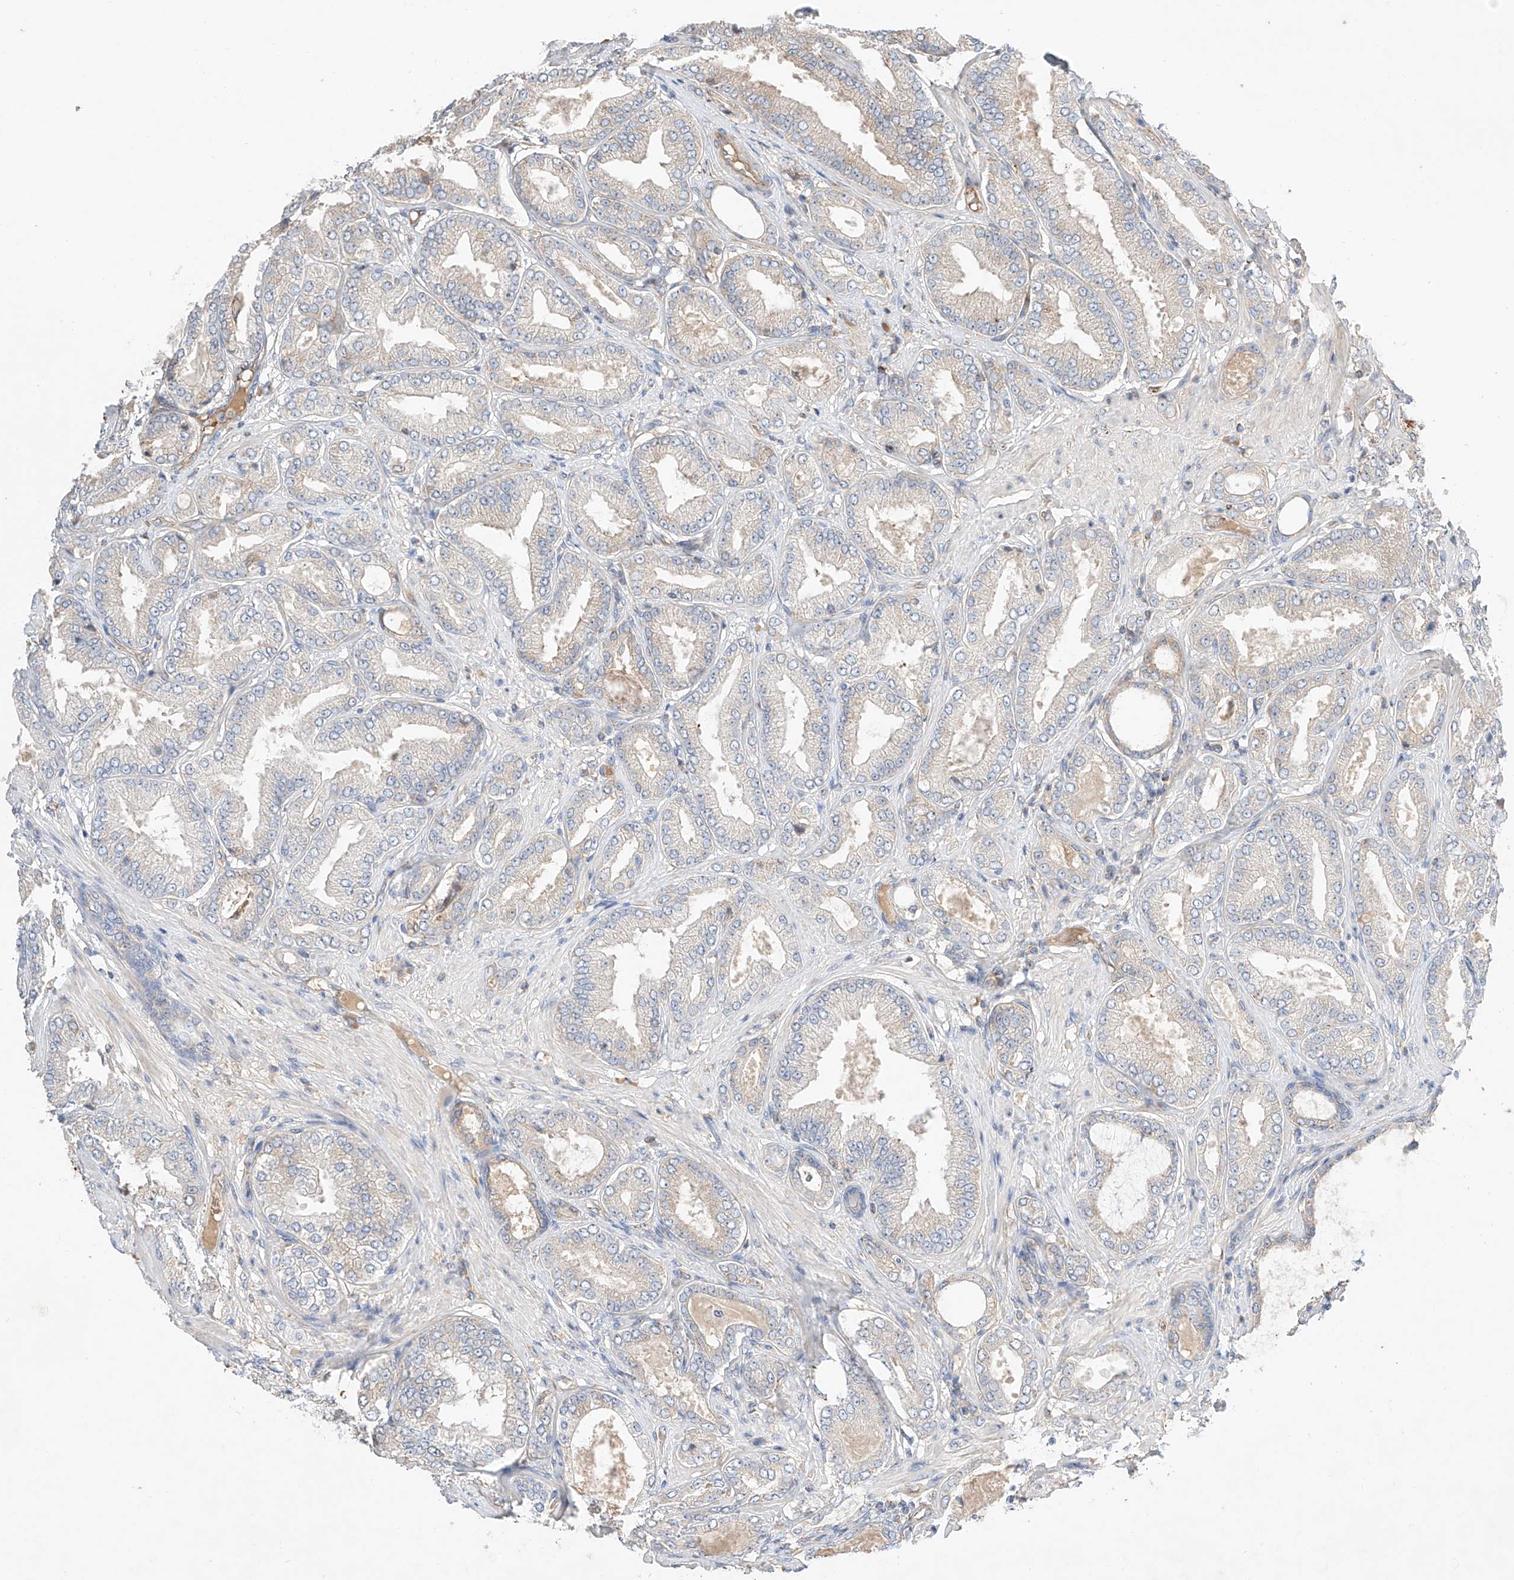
{"staining": {"intensity": "negative", "quantity": "none", "location": "none"}, "tissue": "prostate cancer", "cell_type": "Tumor cells", "image_type": "cancer", "snomed": [{"axis": "morphology", "description": "Adenocarcinoma, Low grade"}, {"axis": "topography", "description": "Prostate"}], "caption": "DAB (3,3'-diaminobenzidine) immunohistochemical staining of adenocarcinoma (low-grade) (prostate) shows no significant expression in tumor cells.", "gene": "RUSC1", "patient": {"sex": "male", "age": 63}}